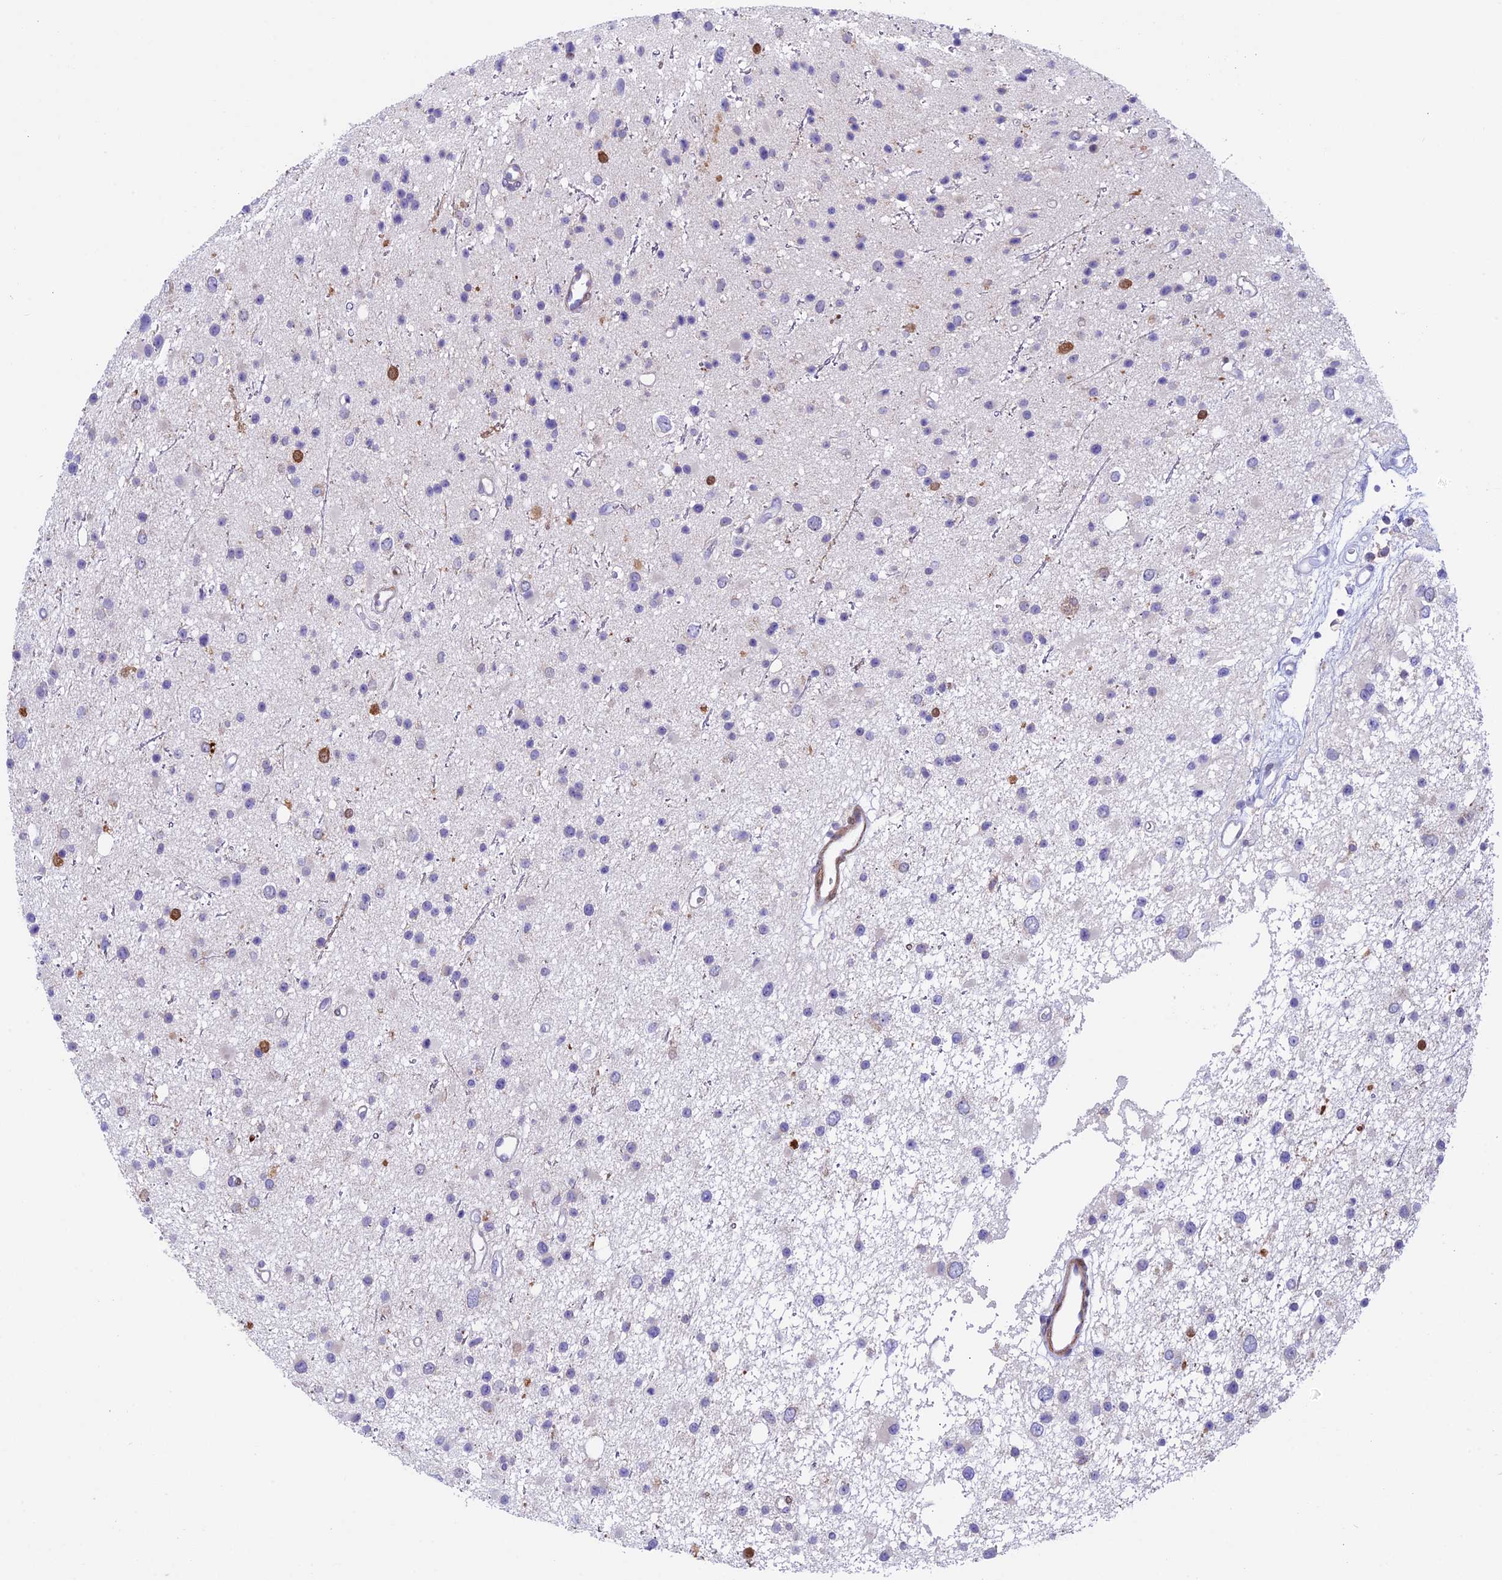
{"staining": {"intensity": "negative", "quantity": "none", "location": "none"}, "tissue": "glioma", "cell_type": "Tumor cells", "image_type": "cancer", "snomed": [{"axis": "morphology", "description": "Glioma, malignant, Low grade"}, {"axis": "topography", "description": "Cerebral cortex"}], "caption": "Tumor cells are negative for protein expression in human low-grade glioma (malignant).", "gene": "IGSF6", "patient": {"sex": "female", "age": 39}}